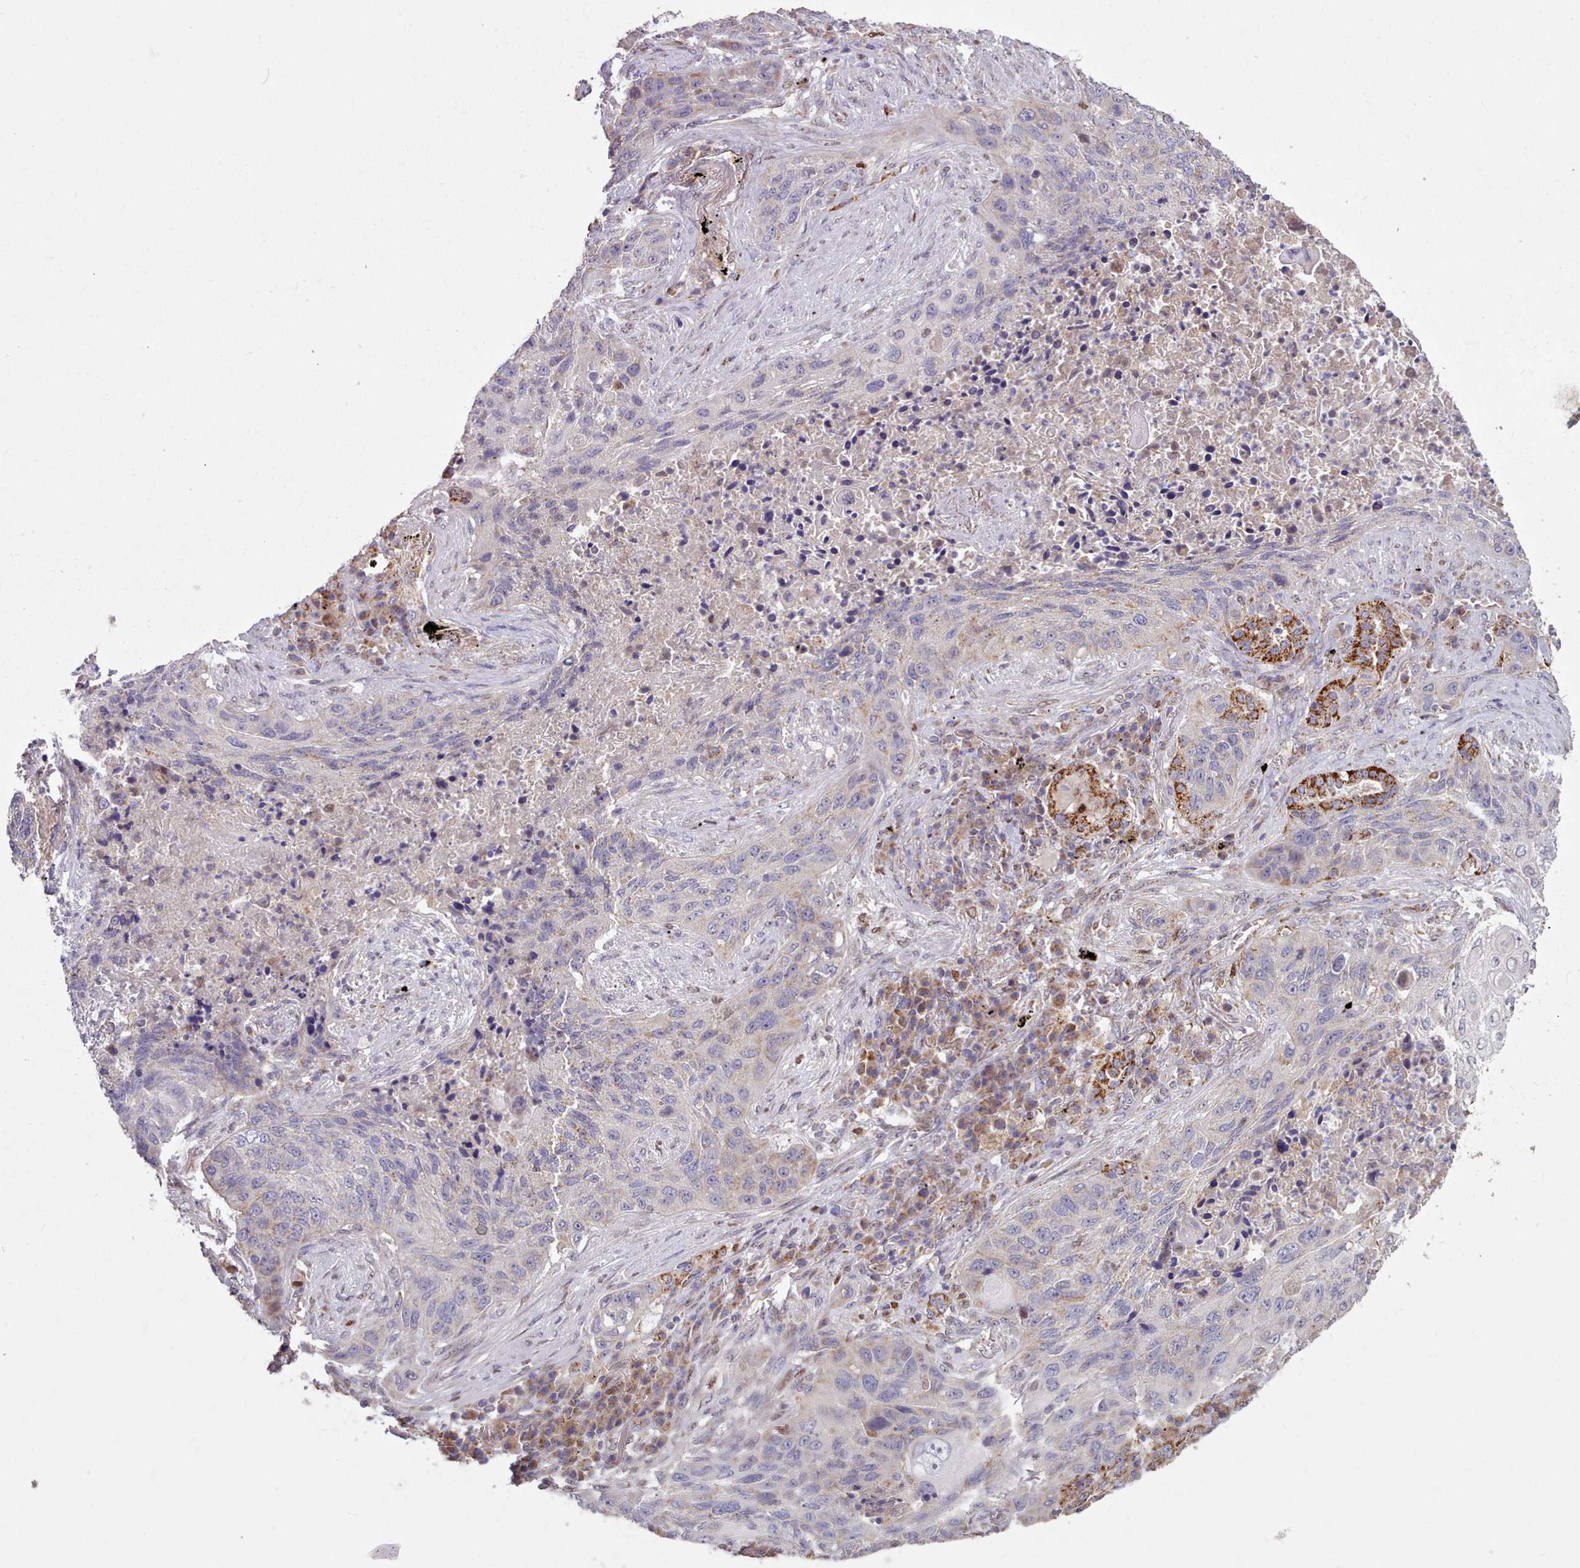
{"staining": {"intensity": "moderate", "quantity": "<25%", "location": "cytoplasmic/membranous"}, "tissue": "lung cancer", "cell_type": "Tumor cells", "image_type": "cancer", "snomed": [{"axis": "morphology", "description": "Squamous cell carcinoma, NOS"}, {"axis": "topography", "description": "Lung"}], "caption": "A brown stain shows moderate cytoplasmic/membranous positivity of a protein in human lung cancer (squamous cell carcinoma) tumor cells.", "gene": "HSDL2", "patient": {"sex": "female", "age": 63}}